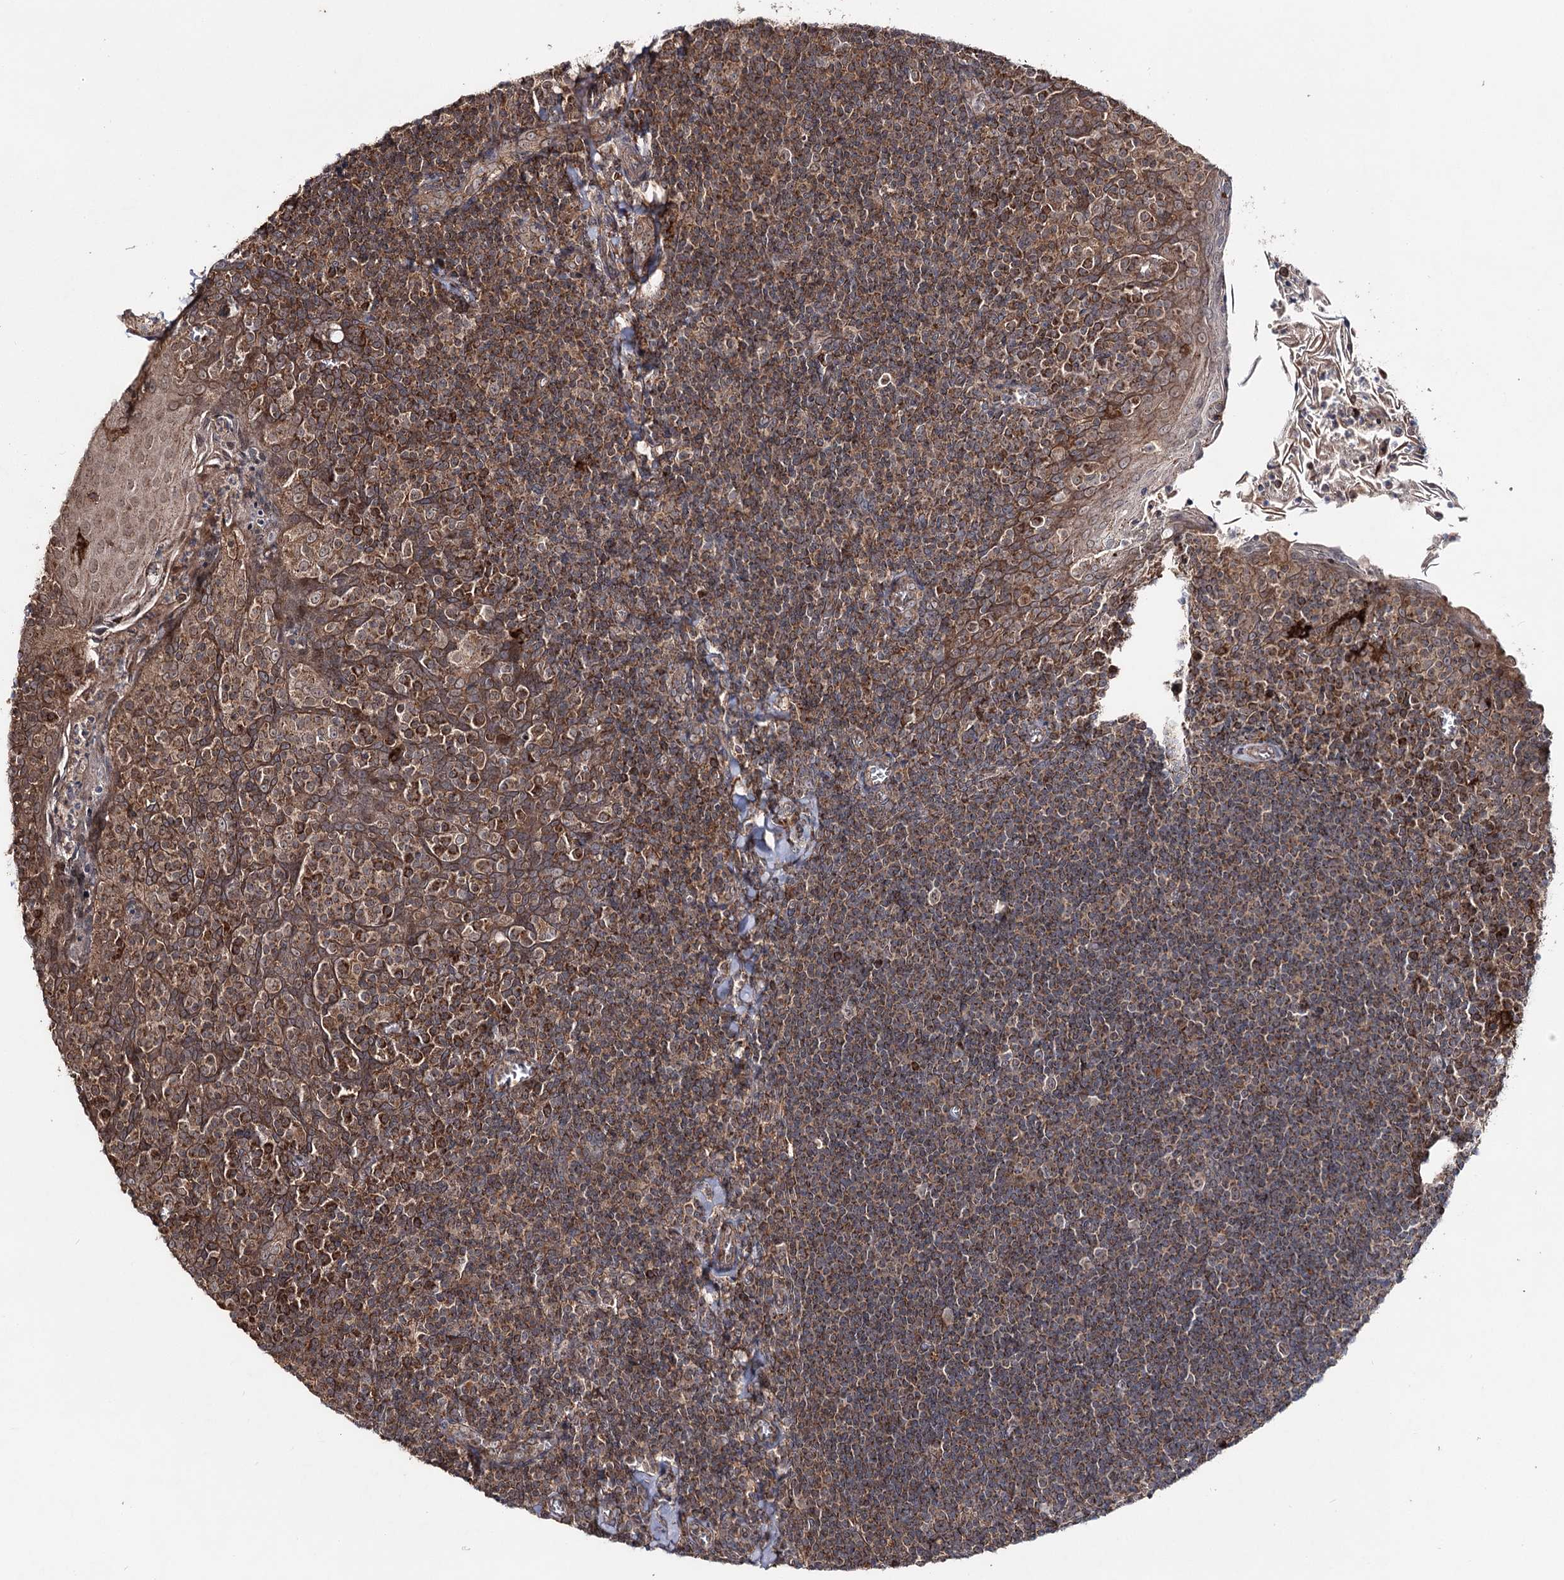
{"staining": {"intensity": "weak", "quantity": "25%-75%", "location": "cytoplasmic/membranous"}, "tissue": "tonsil", "cell_type": "Germinal center cells", "image_type": "normal", "snomed": [{"axis": "morphology", "description": "Normal tissue, NOS"}, {"axis": "topography", "description": "Tonsil"}], "caption": "Immunohistochemical staining of unremarkable human tonsil exhibits weak cytoplasmic/membranous protein staining in about 25%-75% of germinal center cells. The staining was performed using DAB to visualize the protein expression in brown, while the nuclei were stained in blue with hematoxylin (Magnification: 20x).", "gene": "MINDY3", "patient": {"sex": "male", "age": 27}}